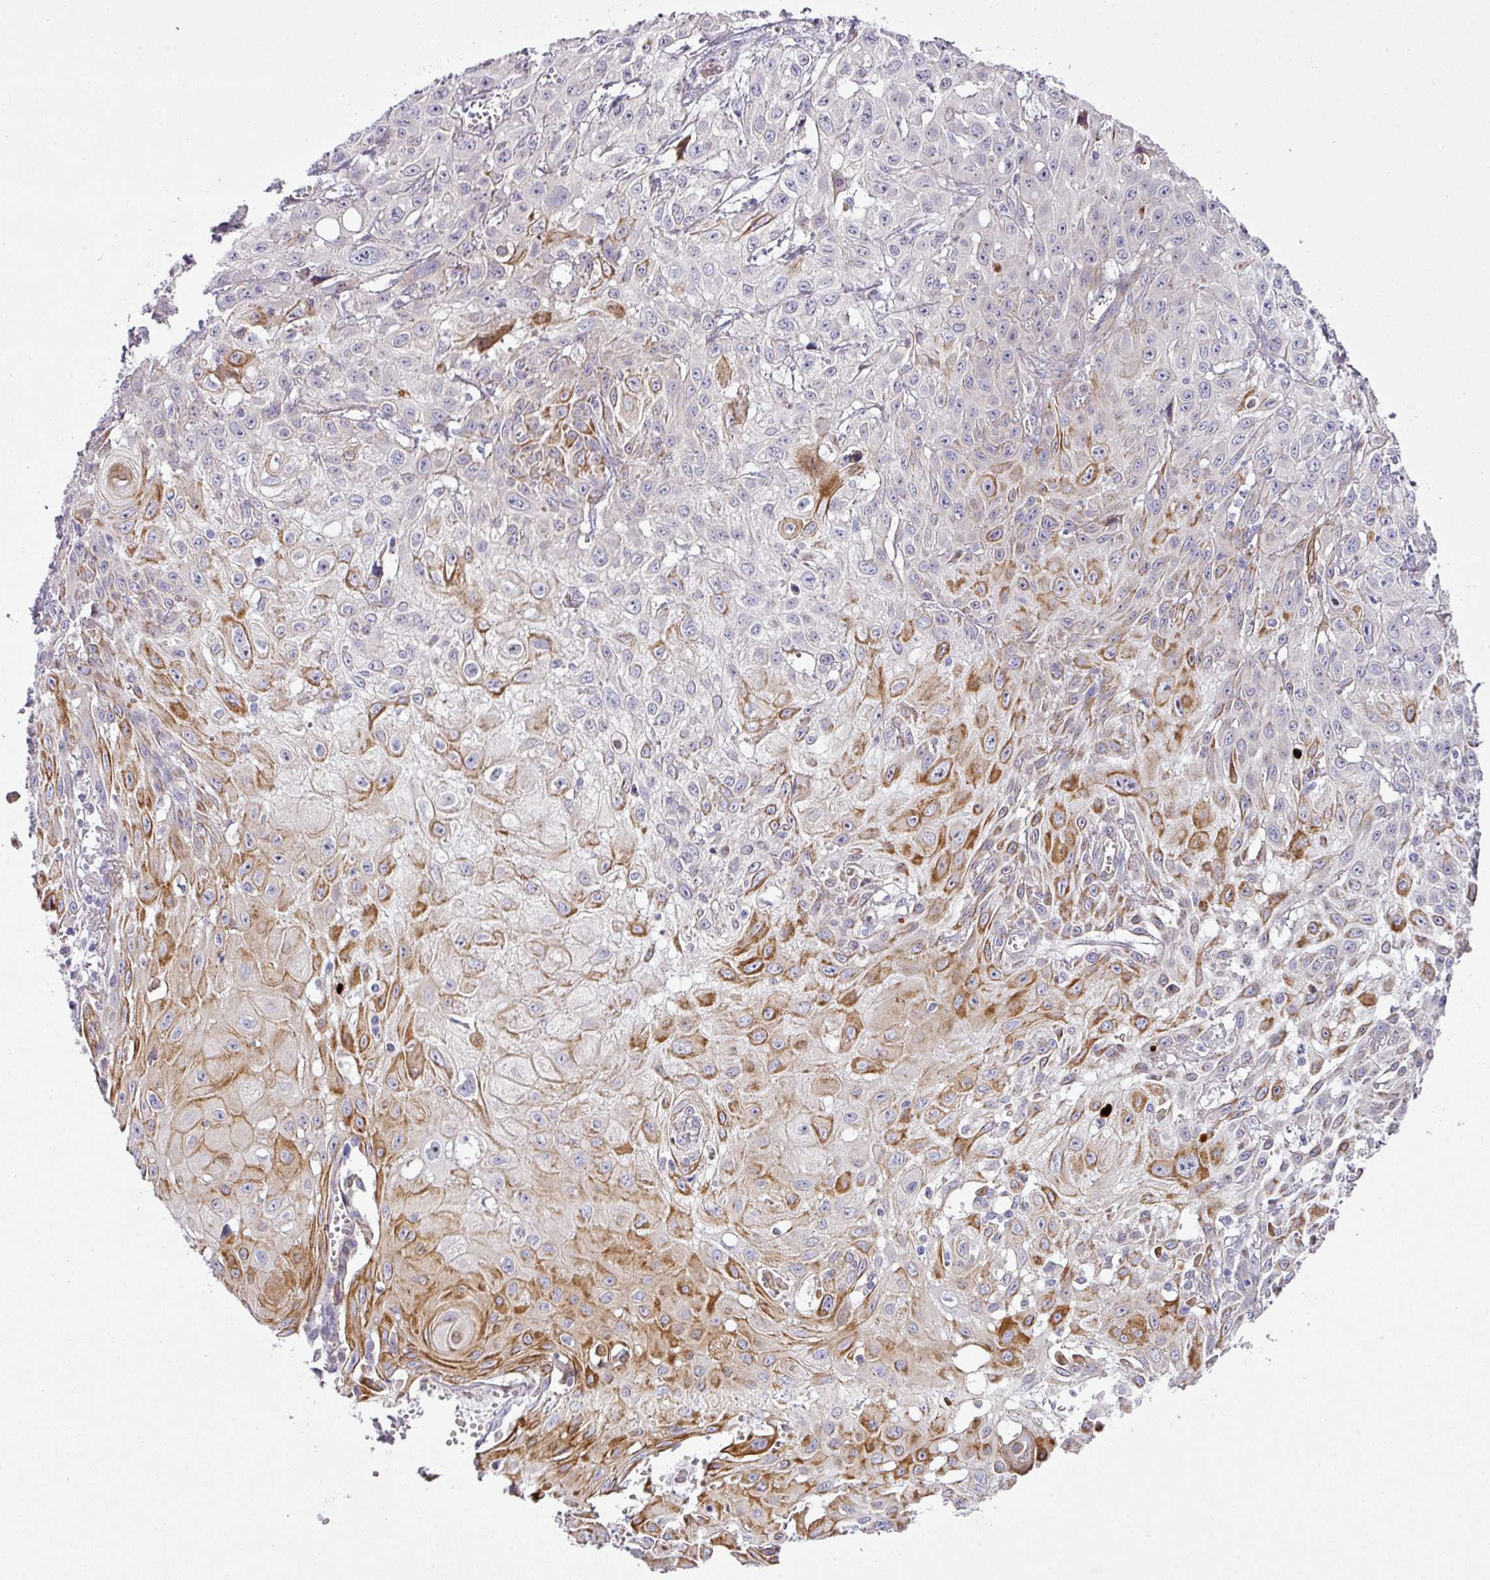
{"staining": {"intensity": "moderate", "quantity": "<25%", "location": "cytoplasmic/membranous"}, "tissue": "skin cancer", "cell_type": "Tumor cells", "image_type": "cancer", "snomed": [{"axis": "morphology", "description": "Squamous cell carcinoma, NOS"}, {"axis": "topography", "description": "Skin"}, {"axis": "topography", "description": "Vulva"}], "caption": "Tumor cells show moderate cytoplasmic/membranous expression in about <25% of cells in squamous cell carcinoma (skin). The protein is shown in brown color, while the nuclei are stained blue.", "gene": "ATP6V1F", "patient": {"sex": "female", "age": 71}}